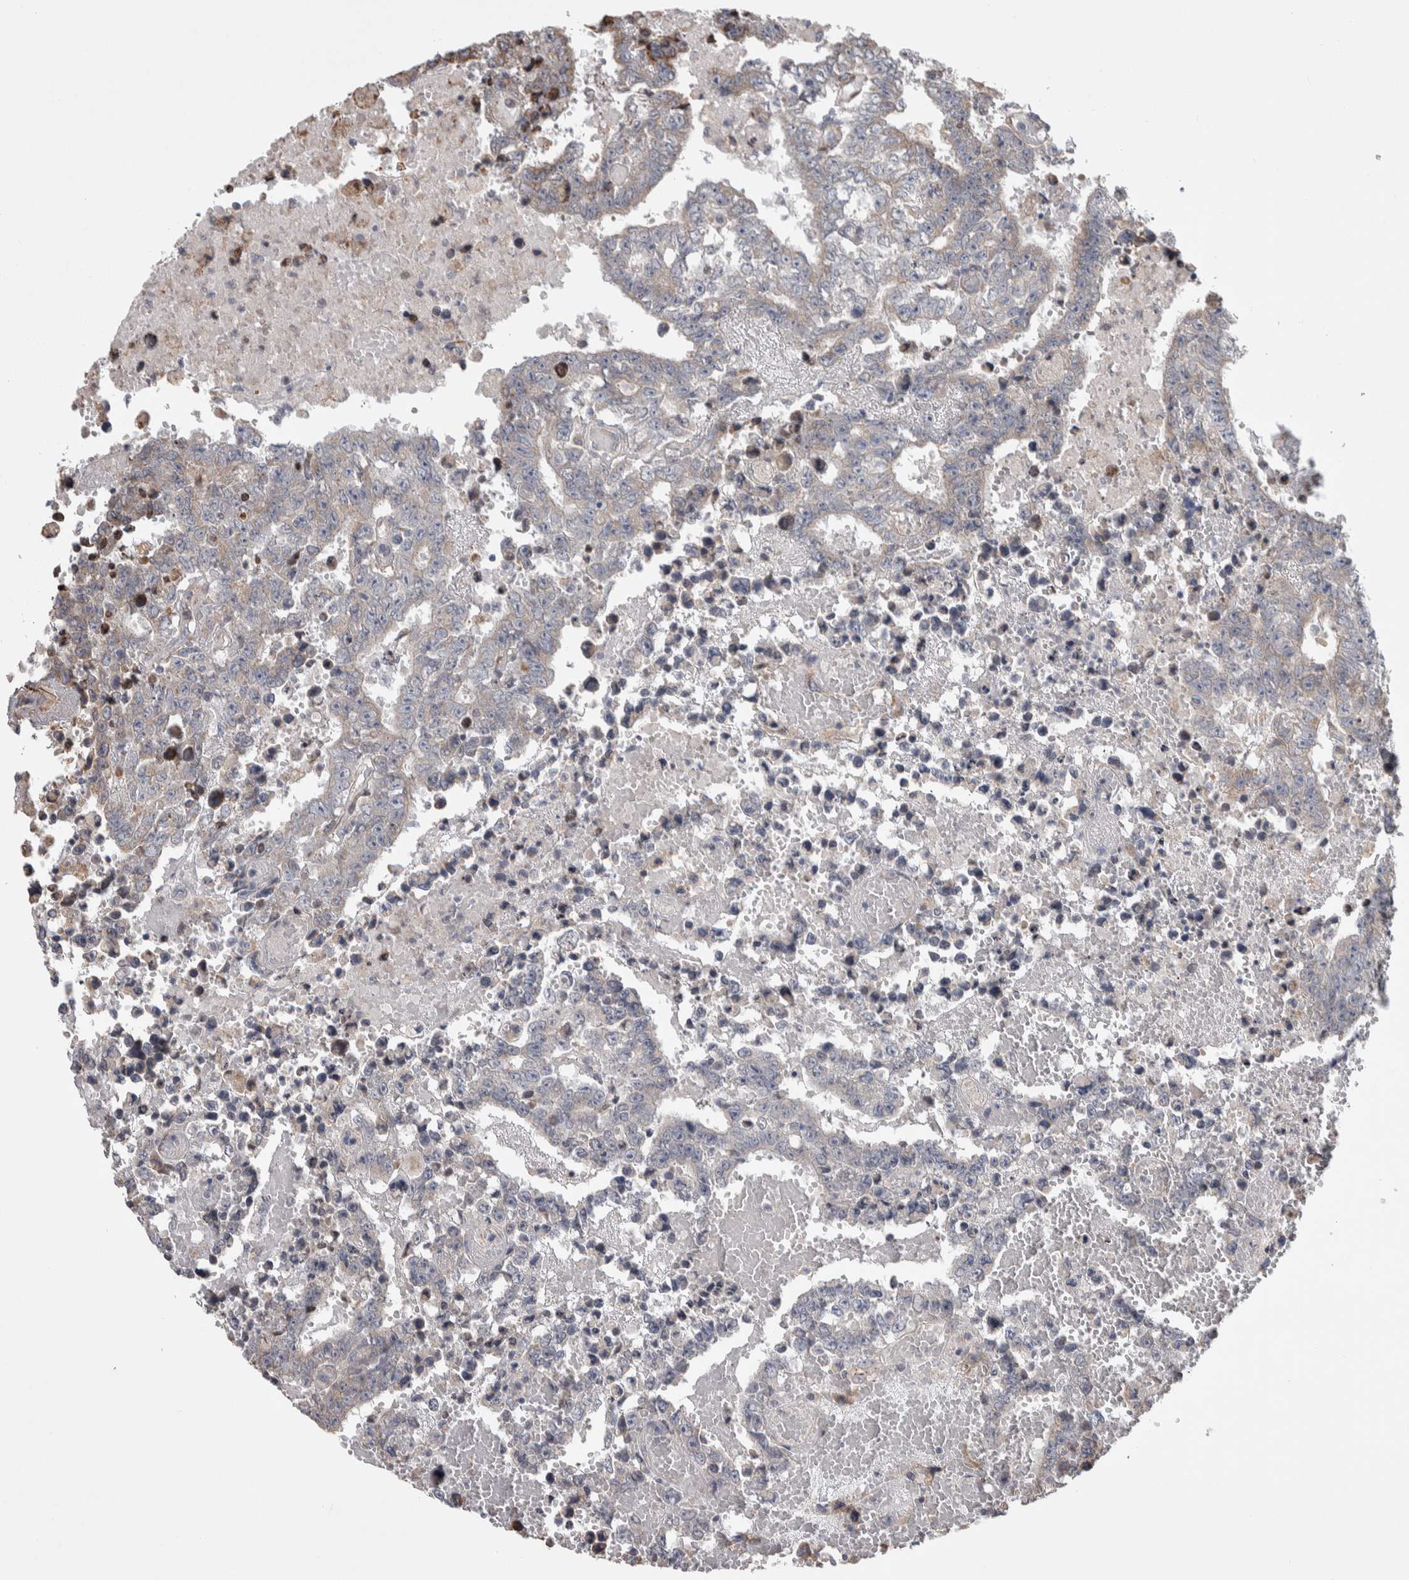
{"staining": {"intensity": "weak", "quantity": "<25%", "location": "cytoplasmic/membranous"}, "tissue": "testis cancer", "cell_type": "Tumor cells", "image_type": "cancer", "snomed": [{"axis": "morphology", "description": "Carcinoma, Embryonal, NOS"}, {"axis": "topography", "description": "Testis"}], "caption": "DAB (3,3'-diaminobenzidine) immunohistochemical staining of embryonal carcinoma (testis) demonstrates no significant expression in tumor cells.", "gene": "IBTK", "patient": {"sex": "male", "age": 25}}